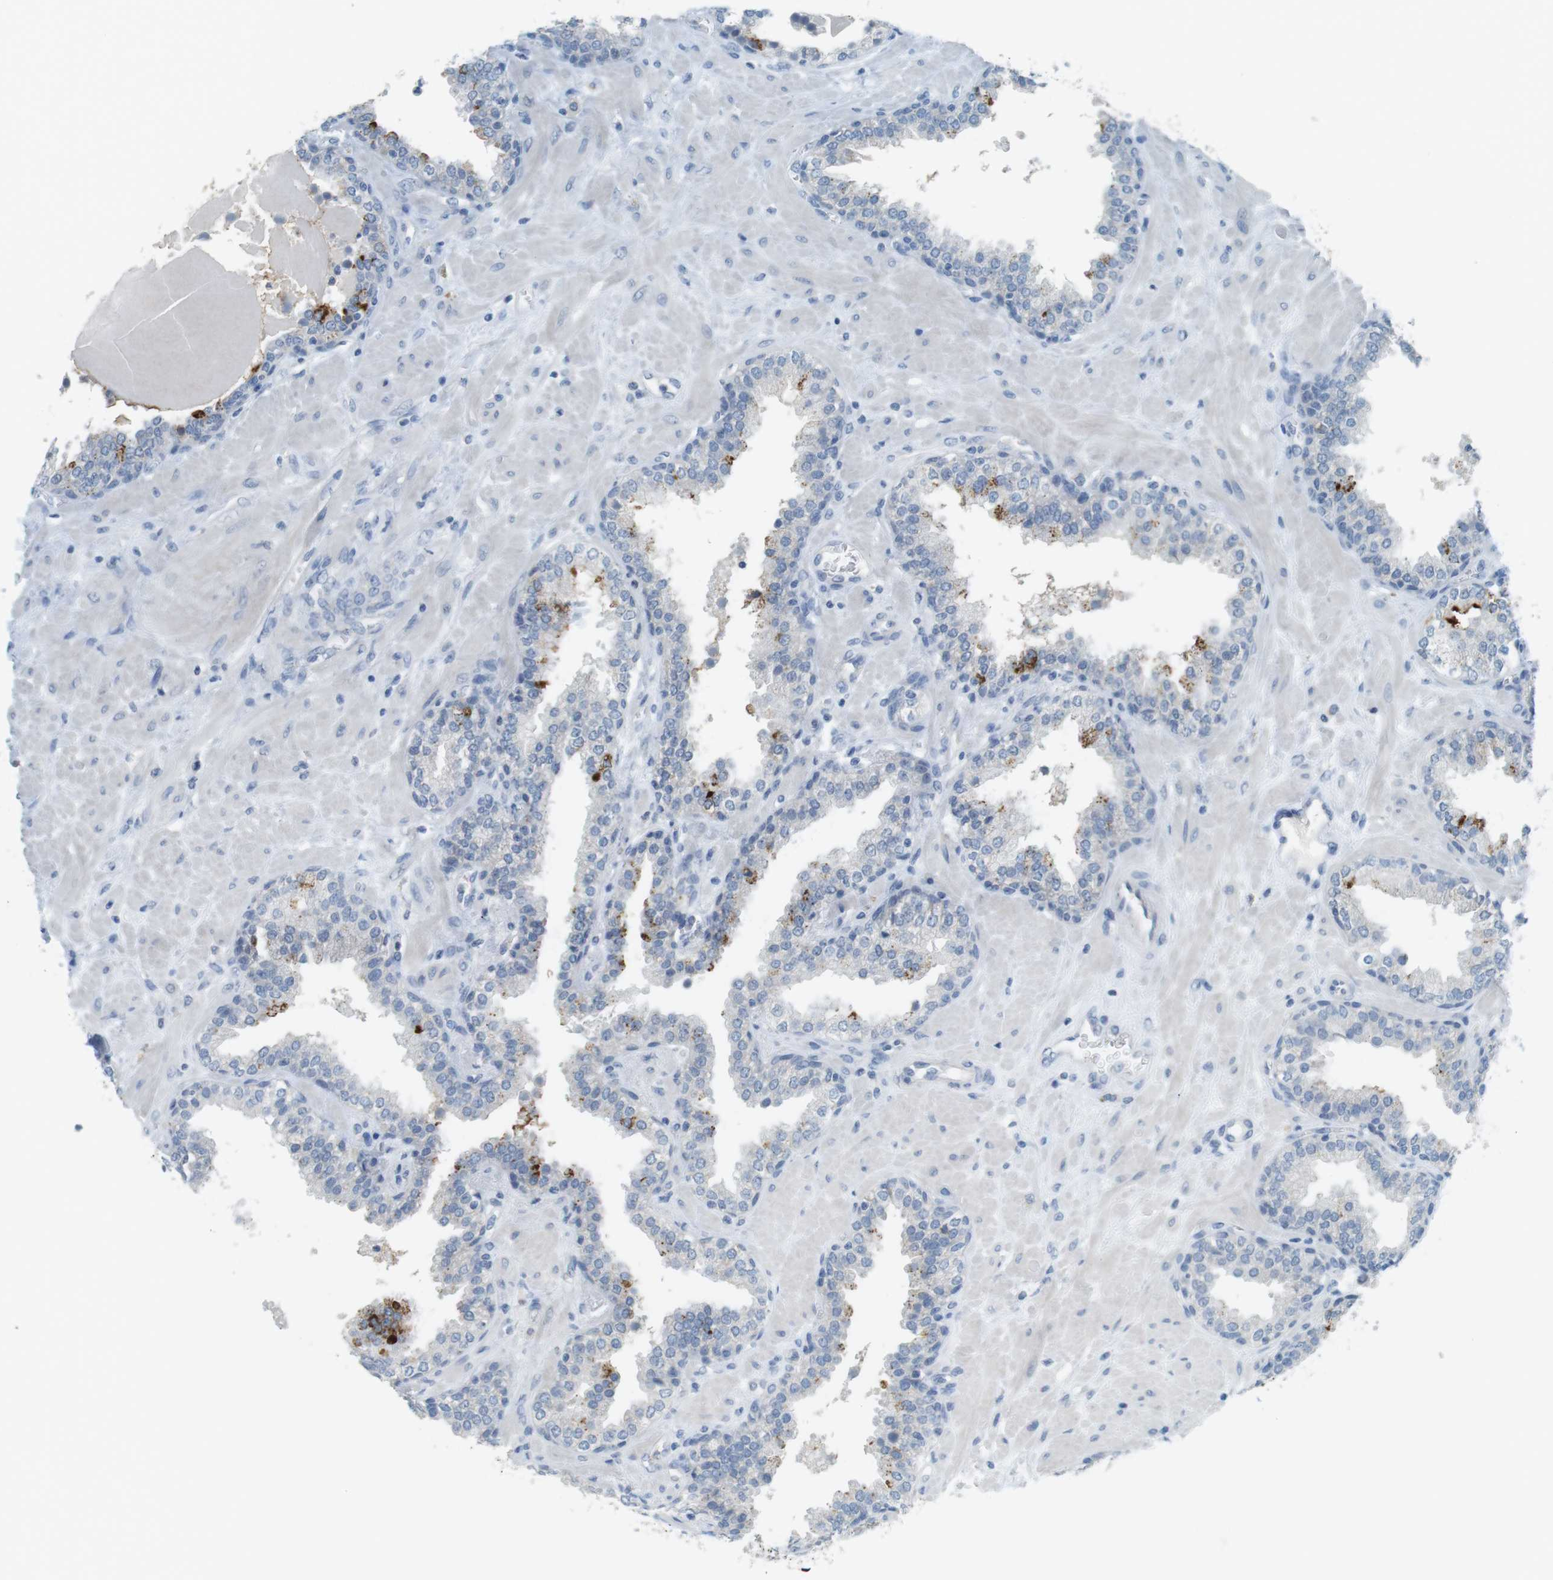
{"staining": {"intensity": "negative", "quantity": "none", "location": "none"}, "tissue": "prostate", "cell_type": "Glandular cells", "image_type": "normal", "snomed": [{"axis": "morphology", "description": "Normal tissue, NOS"}, {"axis": "topography", "description": "Prostate"}], "caption": "This is a image of IHC staining of normal prostate, which shows no expression in glandular cells. Brightfield microscopy of immunohistochemistry (IHC) stained with DAB (brown) and hematoxylin (blue), captured at high magnification.", "gene": "MUC5B", "patient": {"sex": "male", "age": 51}}